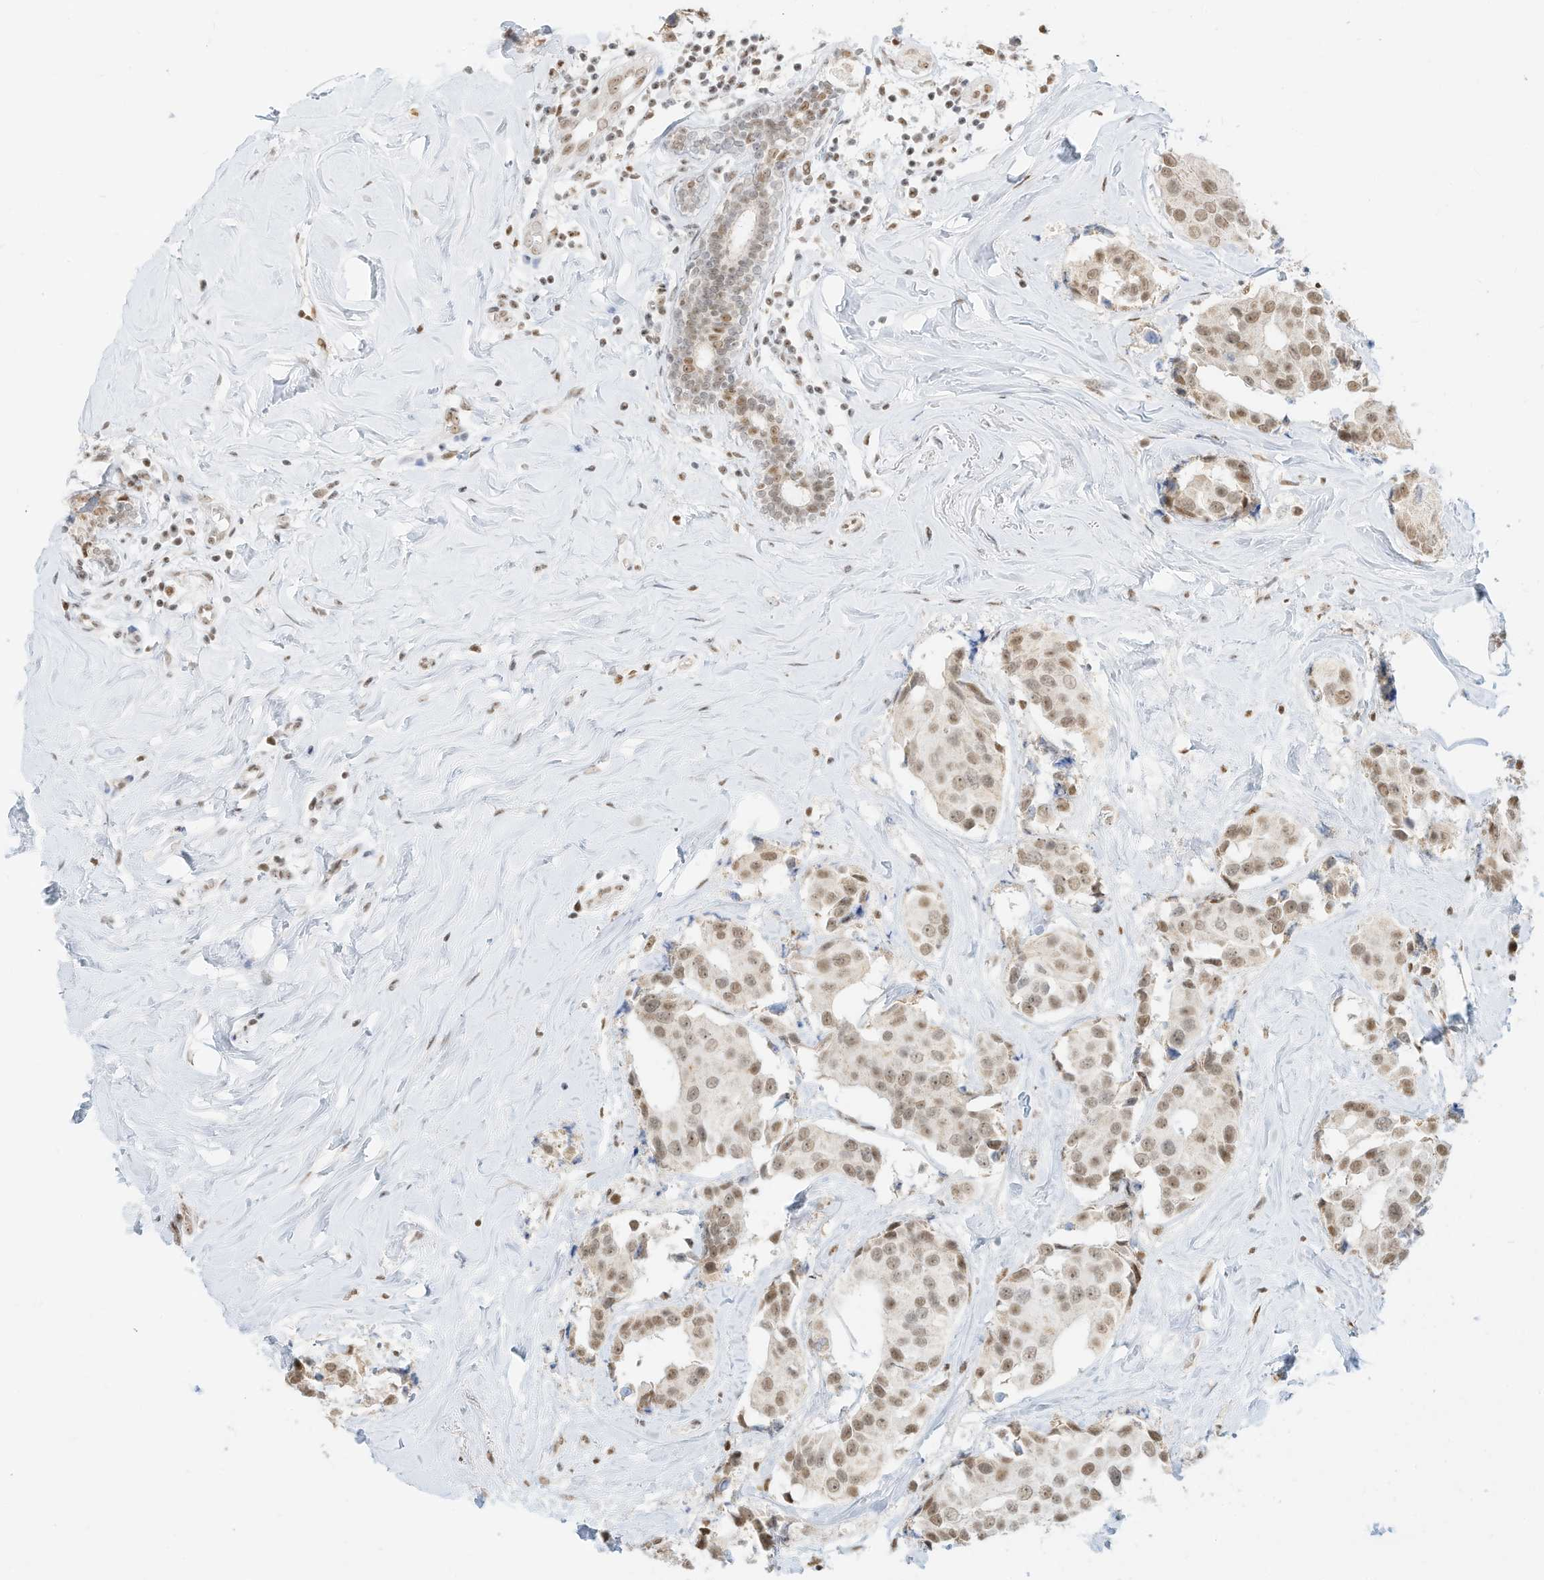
{"staining": {"intensity": "moderate", "quantity": ">75%", "location": "nuclear"}, "tissue": "breast cancer", "cell_type": "Tumor cells", "image_type": "cancer", "snomed": [{"axis": "morphology", "description": "Normal tissue, NOS"}, {"axis": "morphology", "description": "Duct carcinoma"}, {"axis": "topography", "description": "Breast"}], "caption": "This is an image of immunohistochemistry staining of breast cancer, which shows moderate expression in the nuclear of tumor cells.", "gene": "NHSL1", "patient": {"sex": "female", "age": 39}}